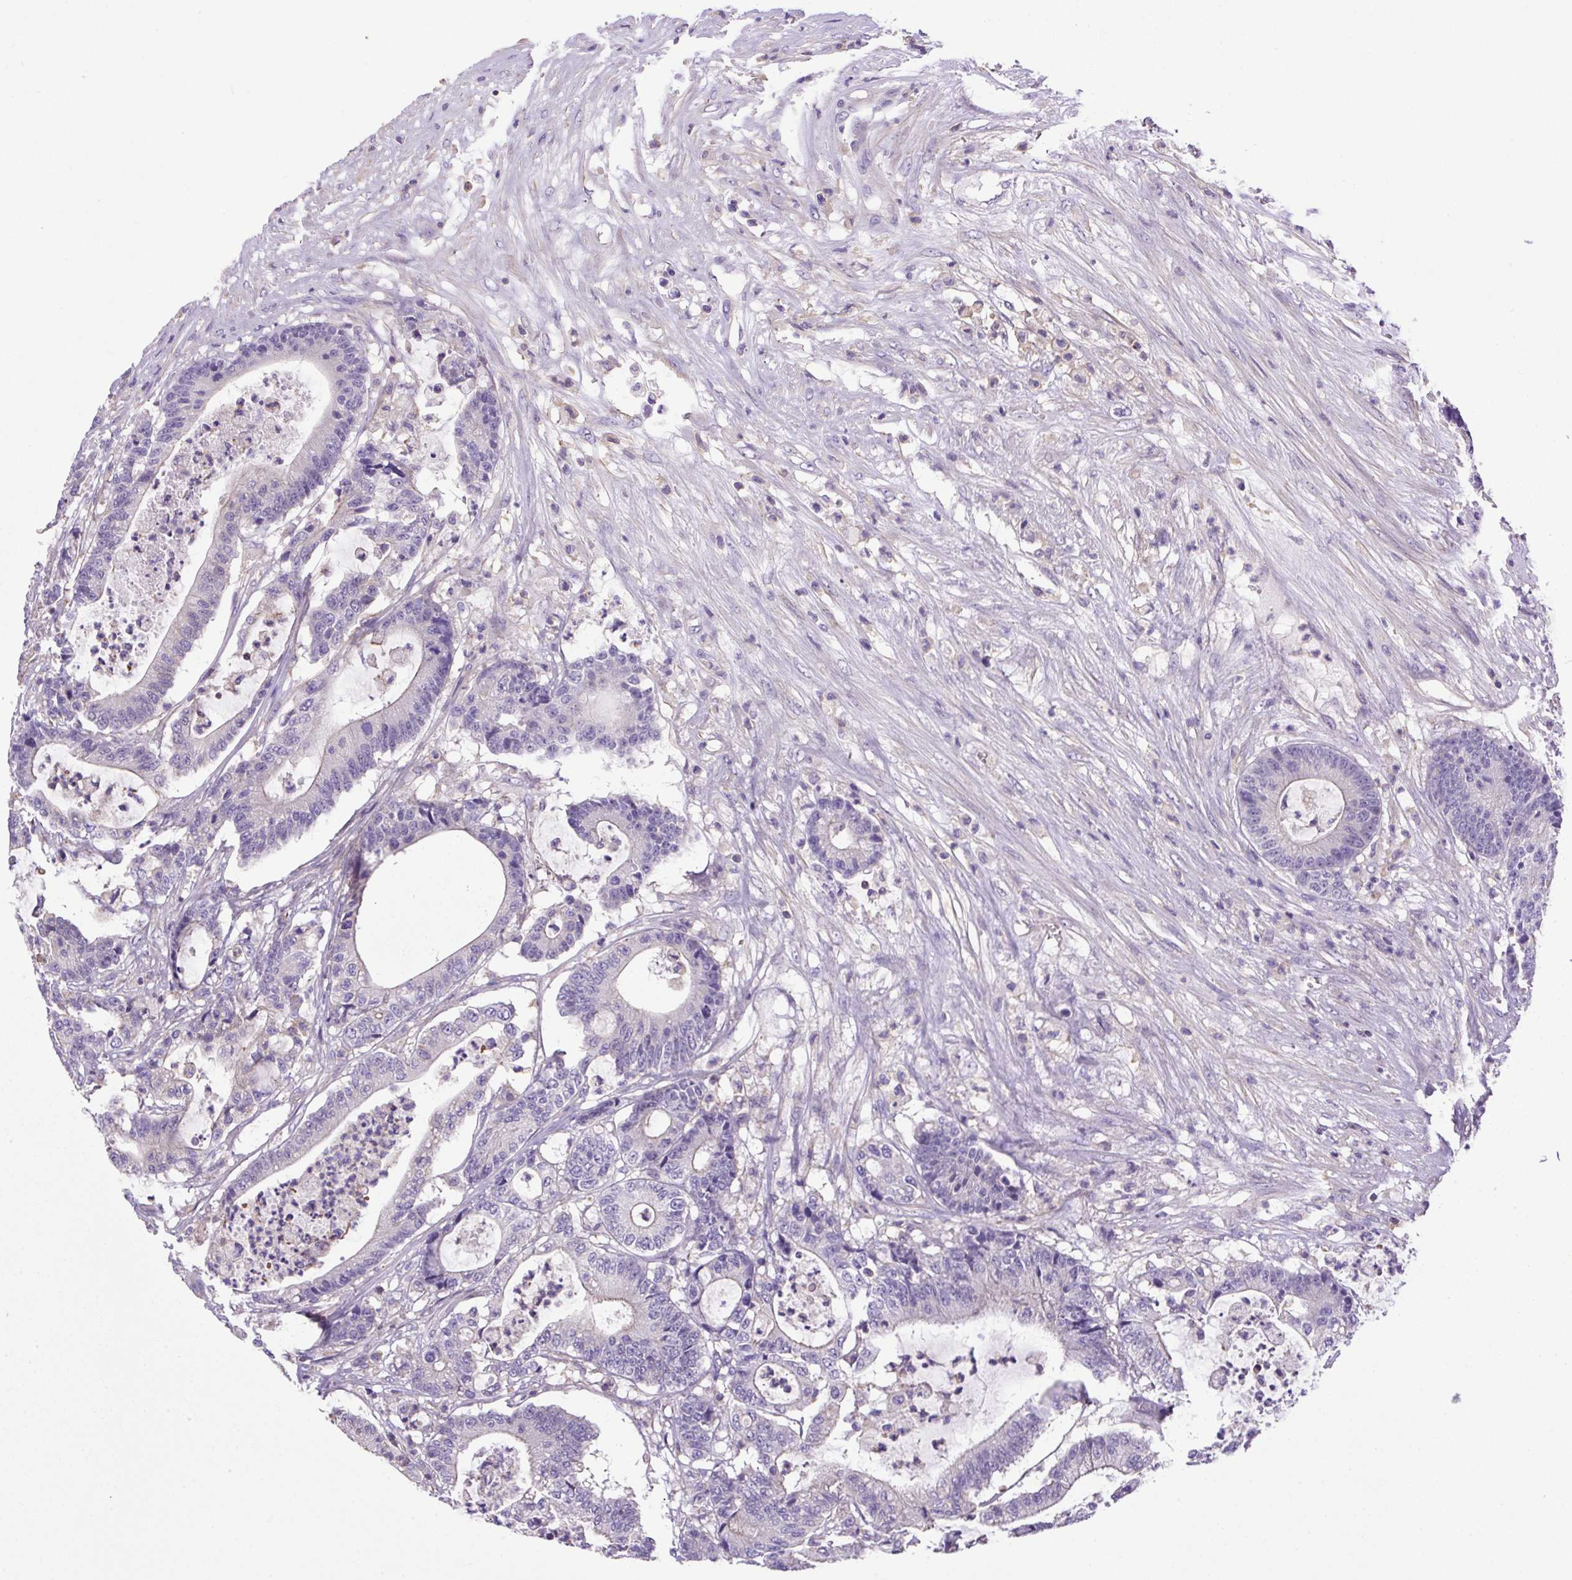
{"staining": {"intensity": "negative", "quantity": "none", "location": "none"}, "tissue": "colorectal cancer", "cell_type": "Tumor cells", "image_type": "cancer", "snomed": [{"axis": "morphology", "description": "Adenocarcinoma, NOS"}, {"axis": "topography", "description": "Colon"}], "caption": "Immunohistochemistry (IHC) of adenocarcinoma (colorectal) reveals no staining in tumor cells. (Brightfield microscopy of DAB (3,3'-diaminobenzidine) immunohistochemistry (IHC) at high magnification).", "gene": "NPTN", "patient": {"sex": "female", "age": 84}}